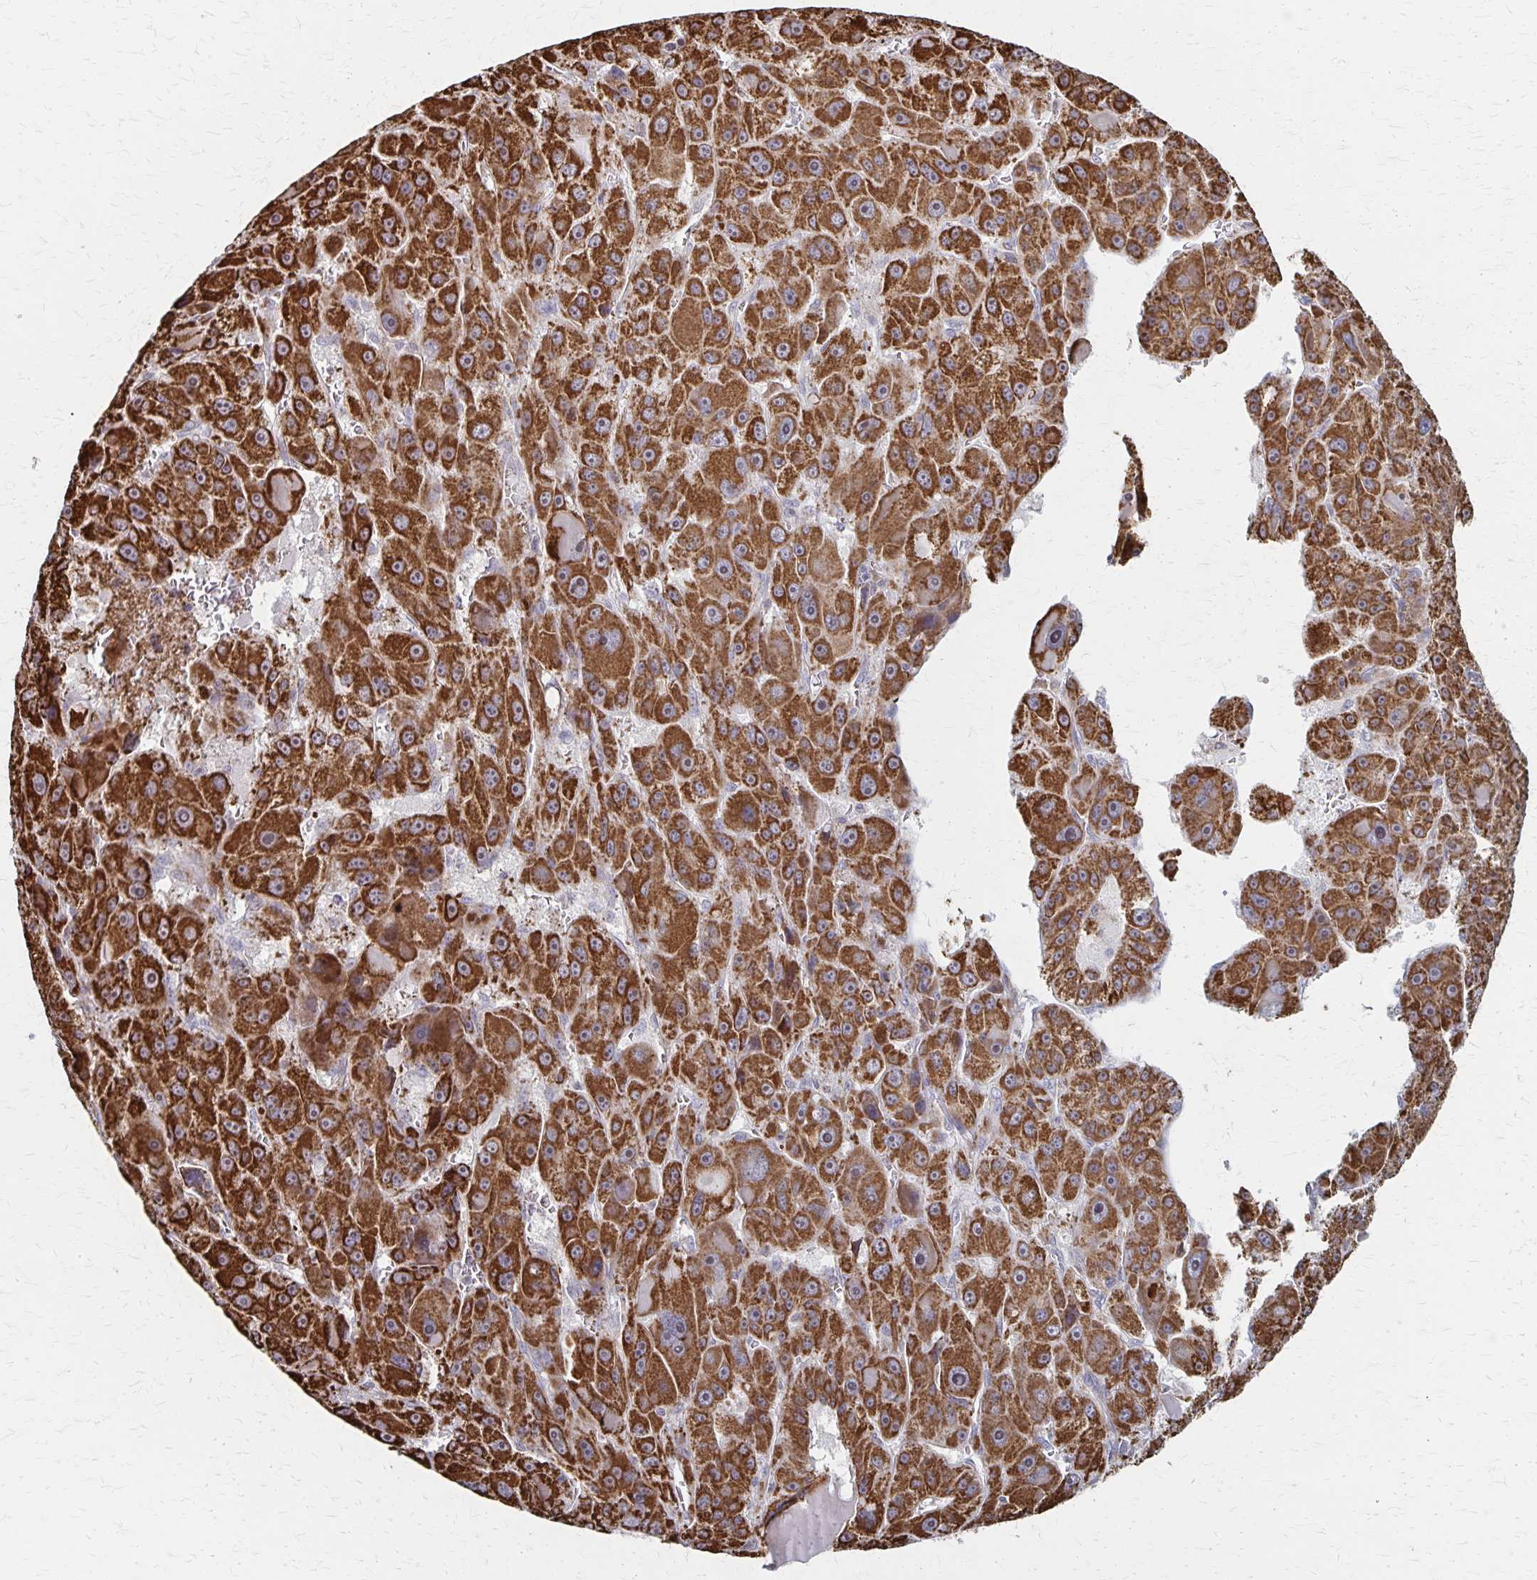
{"staining": {"intensity": "strong", "quantity": ">75%", "location": "cytoplasmic/membranous"}, "tissue": "liver cancer", "cell_type": "Tumor cells", "image_type": "cancer", "snomed": [{"axis": "morphology", "description": "Carcinoma, Hepatocellular, NOS"}, {"axis": "topography", "description": "Liver"}], "caption": "Protein staining of liver cancer (hepatocellular carcinoma) tissue shows strong cytoplasmic/membranous positivity in about >75% of tumor cells.", "gene": "DYRK4", "patient": {"sex": "male", "age": 76}}